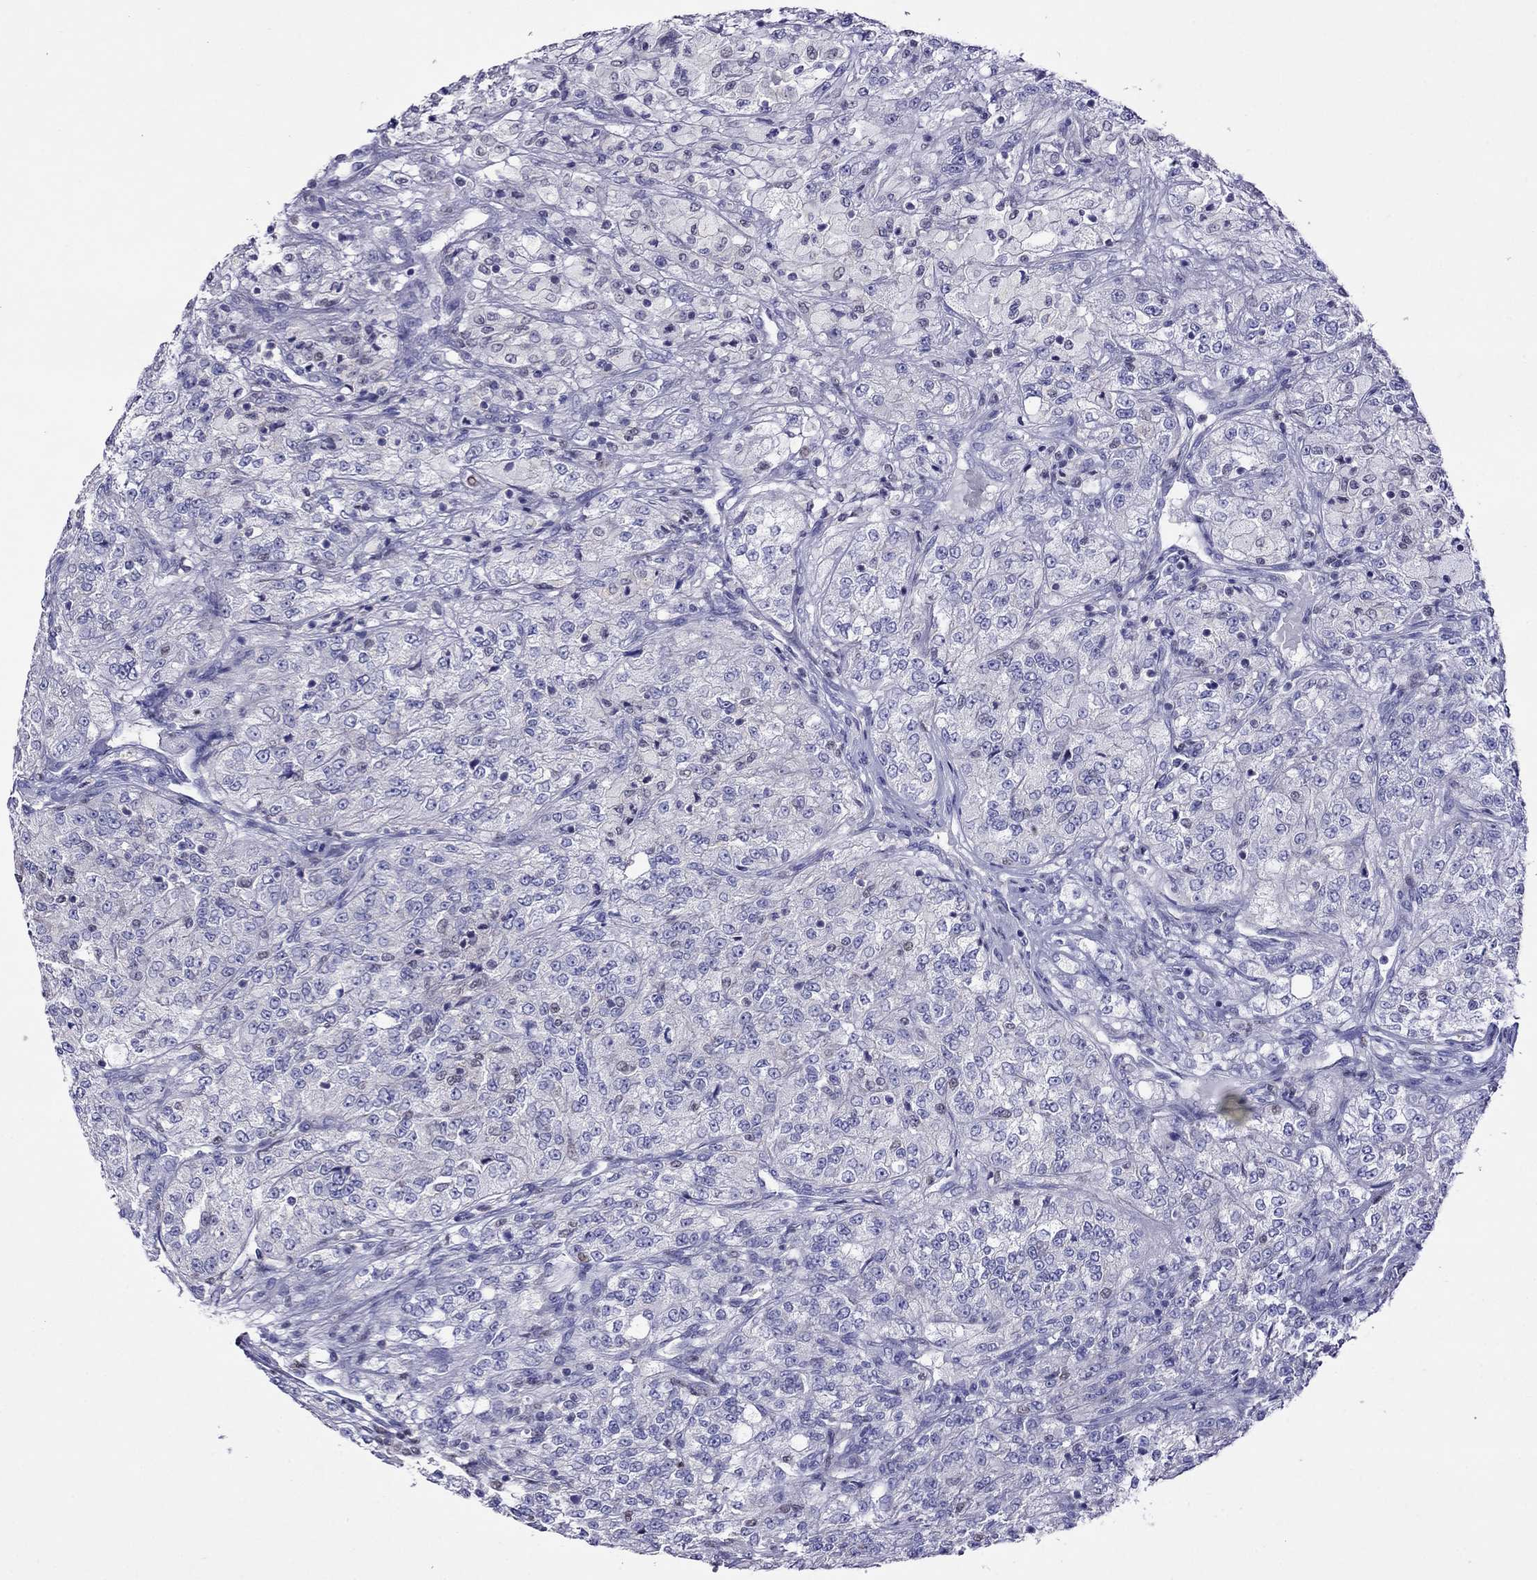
{"staining": {"intensity": "negative", "quantity": "none", "location": "none"}, "tissue": "renal cancer", "cell_type": "Tumor cells", "image_type": "cancer", "snomed": [{"axis": "morphology", "description": "Adenocarcinoma, NOS"}, {"axis": "topography", "description": "Kidney"}], "caption": "Renal adenocarcinoma was stained to show a protein in brown. There is no significant positivity in tumor cells.", "gene": "MPZ", "patient": {"sex": "female", "age": 63}}